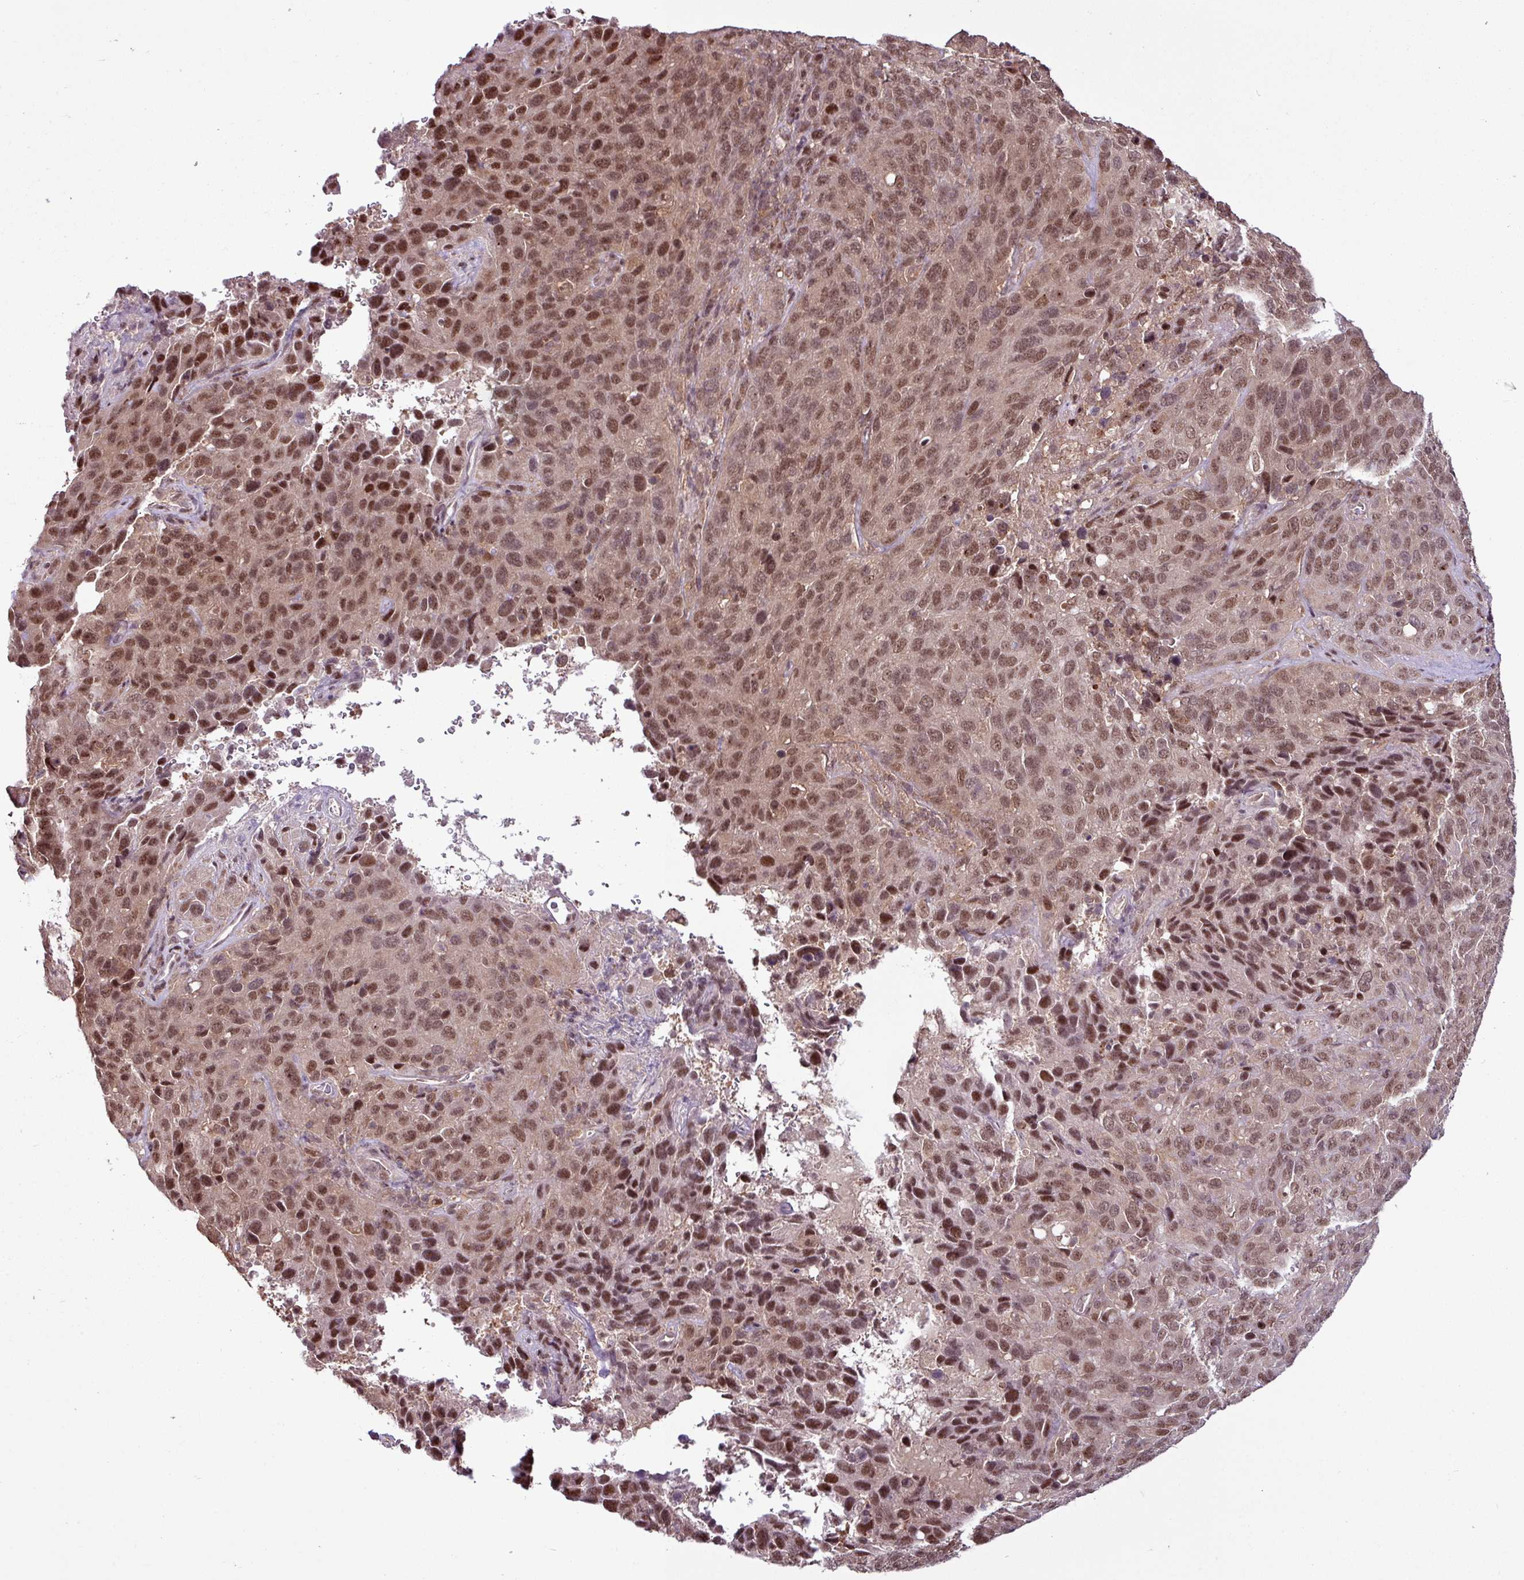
{"staining": {"intensity": "moderate", "quantity": ">75%", "location": "nuclear"}, "tissue": "cervical cancer", "cell_type": "Tumor cells", "image_type": "cancer", "snomed": [{"axis": "morphology", "description": "Squamous cell carcinoma, NOS"}, {"axis": "topography", "description": "Cervix"}], "caption": "The micrograph demonstrates staining of cervical squamous cell carcinoma, revealing moderate nuclear protein expression (brown color) within tumor cells. Using DAB (3,3'-diaminobenzidine) (brown) and hematoxylin (blue) stains, captured at high magnification using brightfield microscopy.", "gene": "ITPKC", "patient": {"sex": "female", "age": 51}}